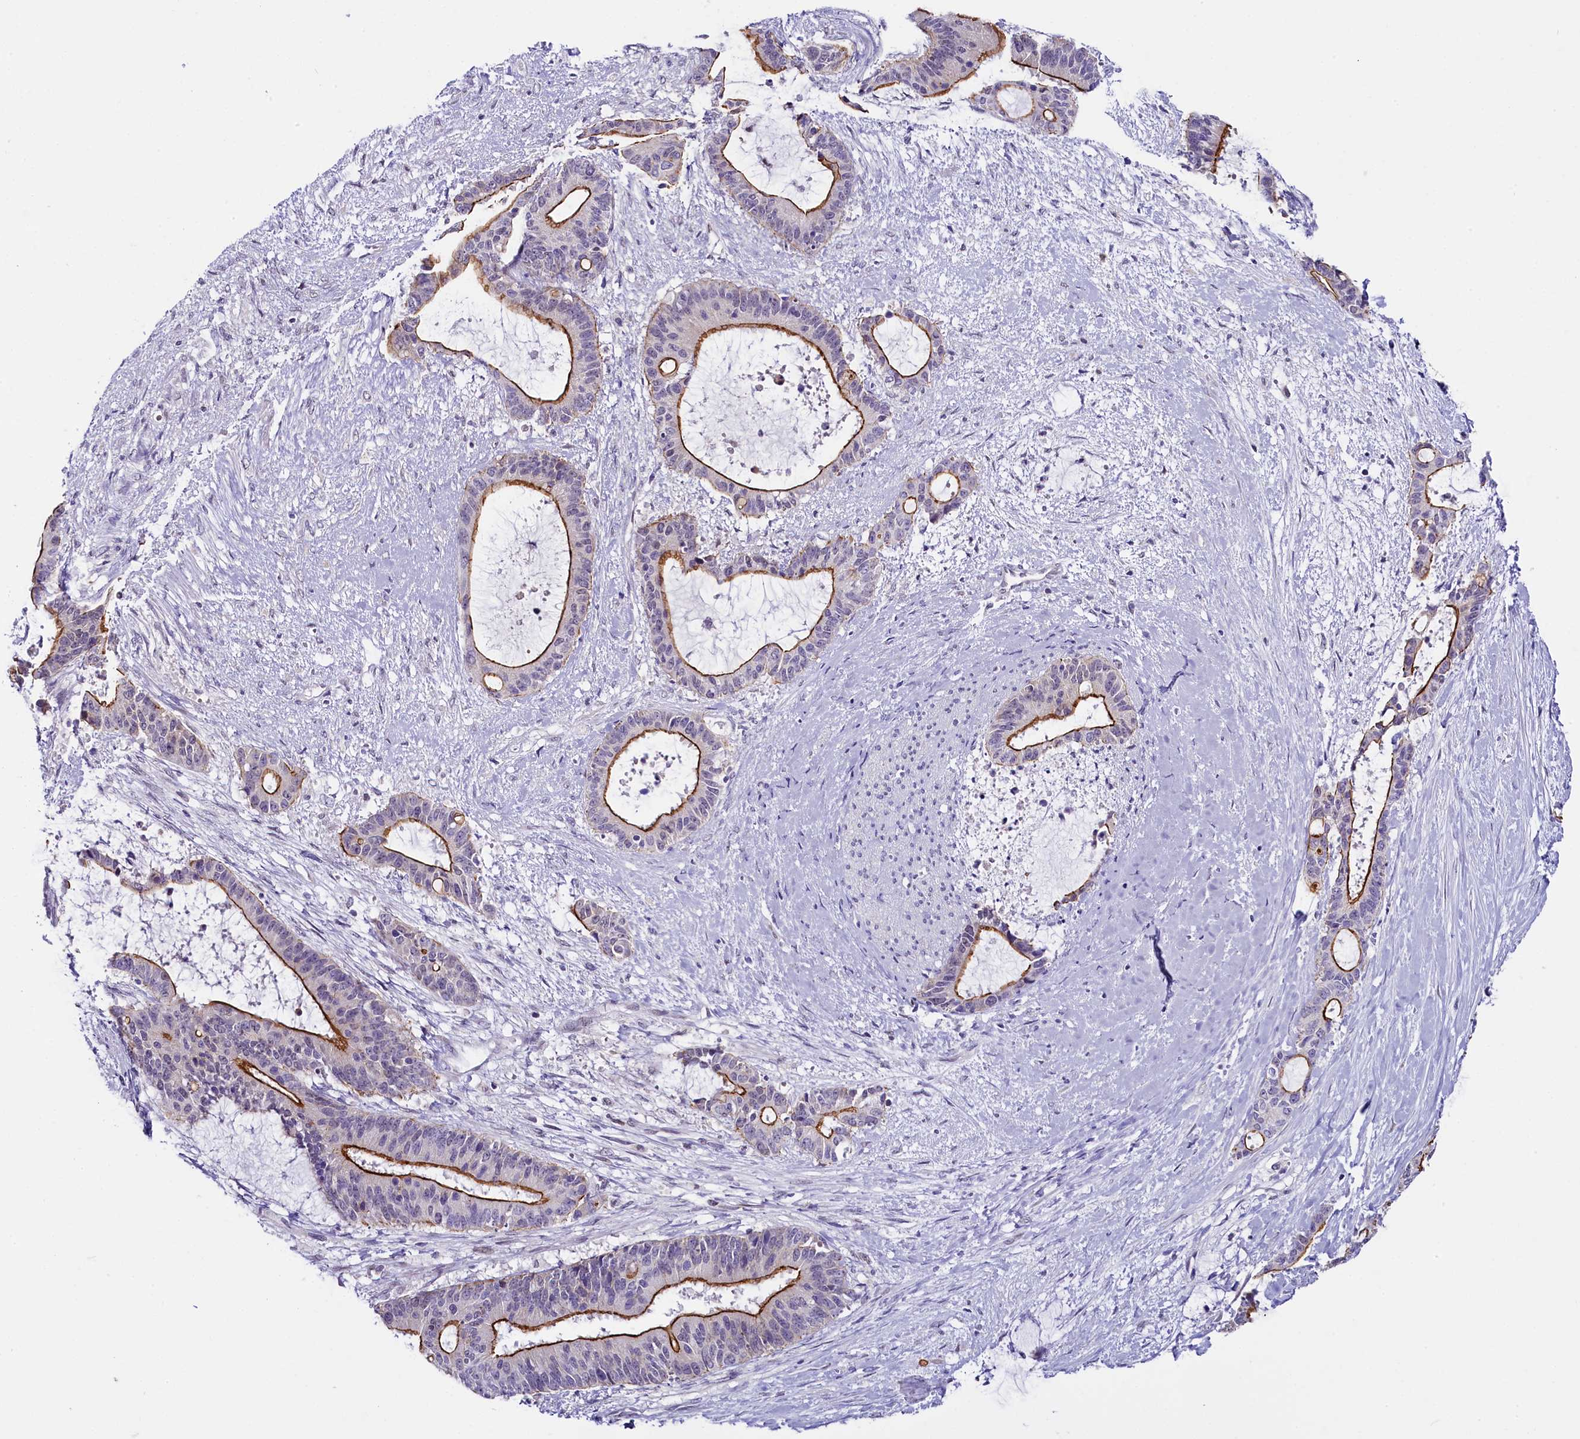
{"staining": {"intensity": "strong", "quantity": "25%-75%", "location": "cytoplasmic/membranous"}, "tissue": "liver cancer", "cell_type": "Tumor cells", "image_type": "cancer", "snomed": [{"axis": "morphology", "description": "Normal tissue, NOS"}, {"axis": "morphology", "description": "Cholangiocarcinoma"}, {"axis": "topography", "description": "Liver"}, {"axis": "topography", "description": "Peripheral nerve tissue"}], "caption": "This image shows liver cholangiocarcinoma stained with immunohistochemistry to label a protein in brown. The cytoplasmic/membranous of tumor cells show strong positivity for the protein. Nuclei are counter-stained blue.", "gene": "OSGEP", "patient": {"sex": "female", "age": 73}}